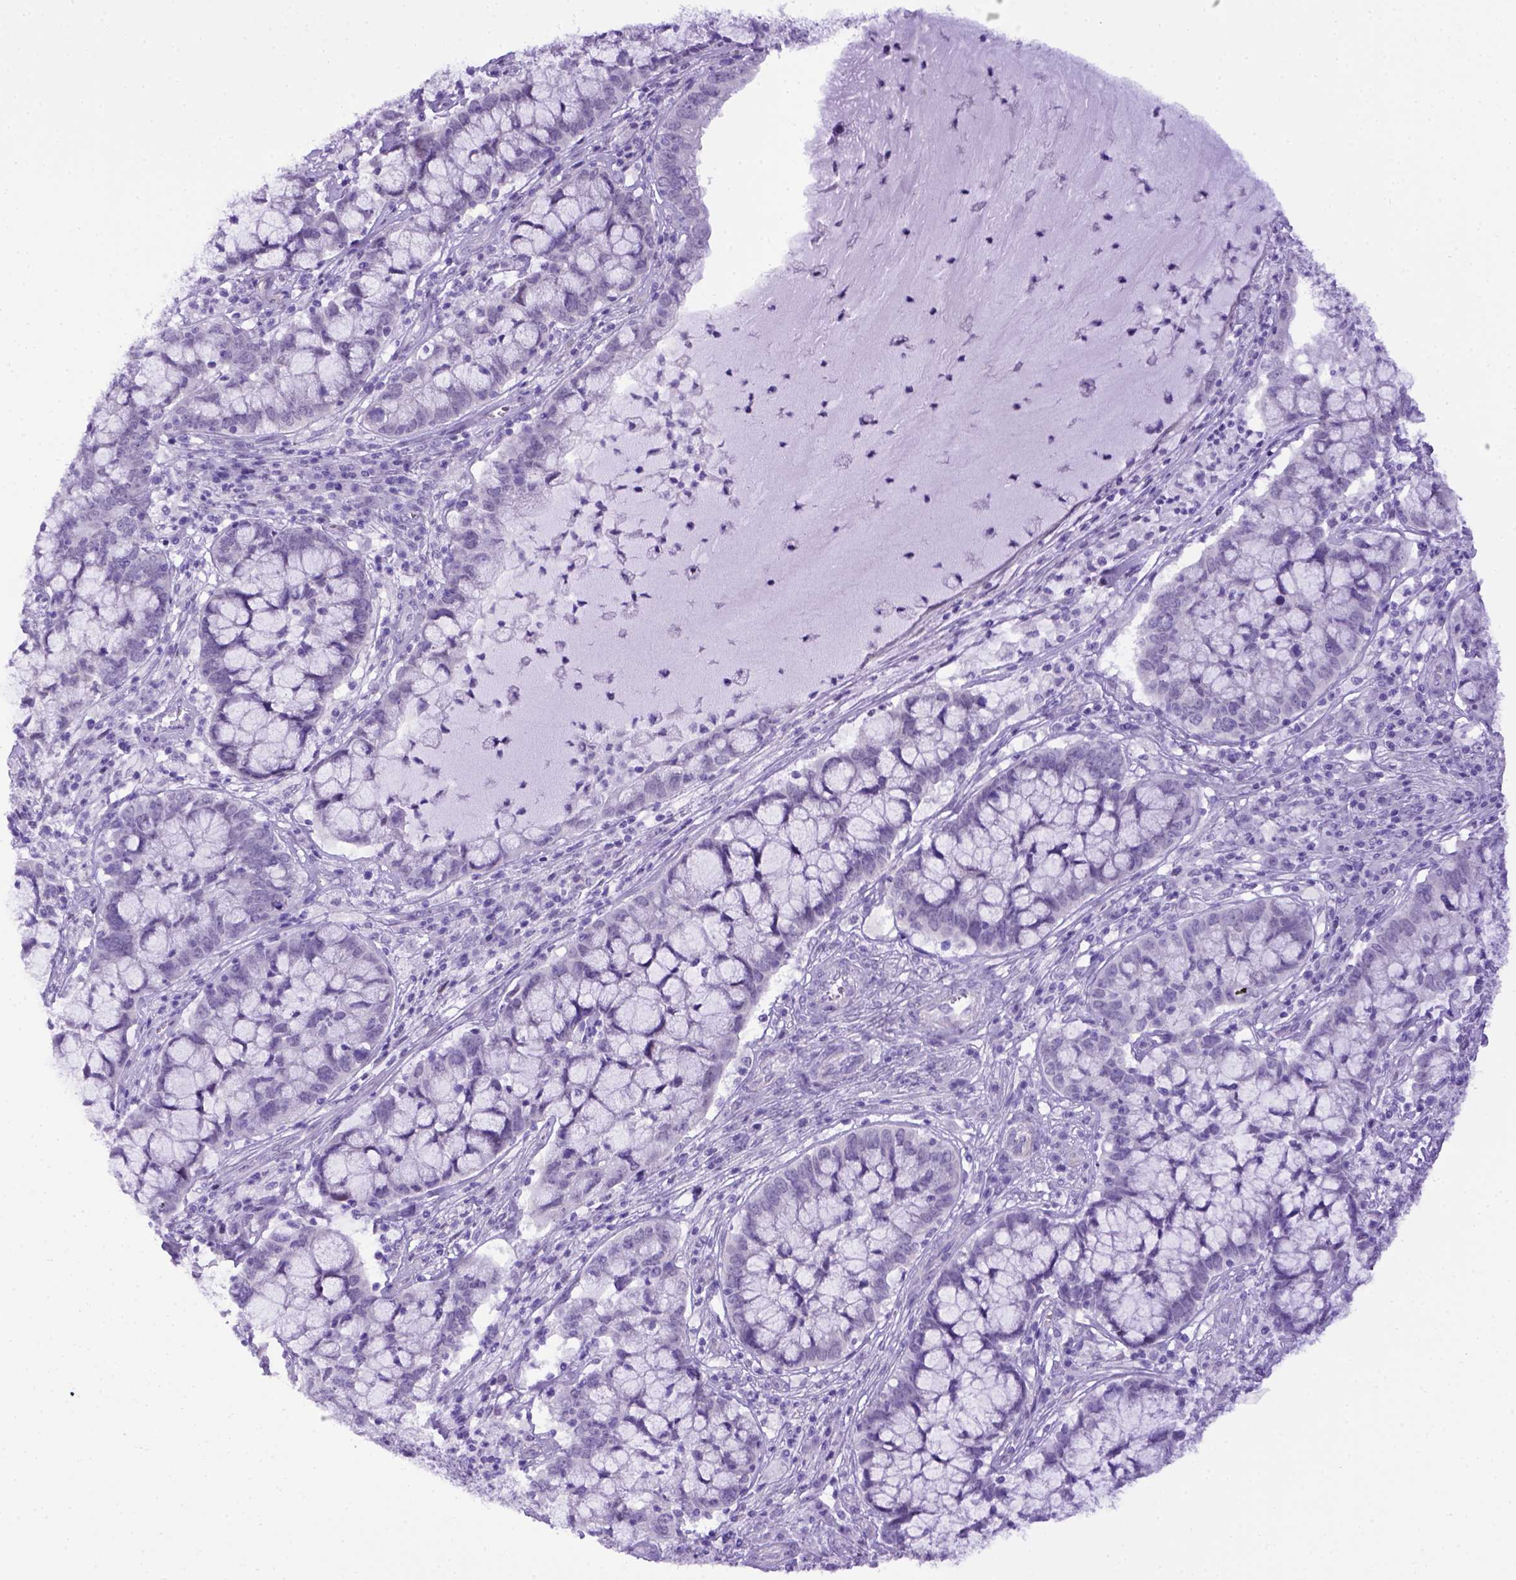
{"staining": {"intensity": "negative", "quantity": "none", "location": "none"}, "tissue": "cervical cancer", "cell_type": "Tumor cells", "image_type": "cancer", "snomed": [{"axis": "morphology", "description": "Adenocarcinoma, NOS"}, {"axis": "topography", "description": "Cervix"}], "caption": "Immunohistochemical staining of cervical cancer demonstrates no significant positivity in tumor cells.", "gene": "ADAM12", "patient": {"sex": "female", "age": 40}}